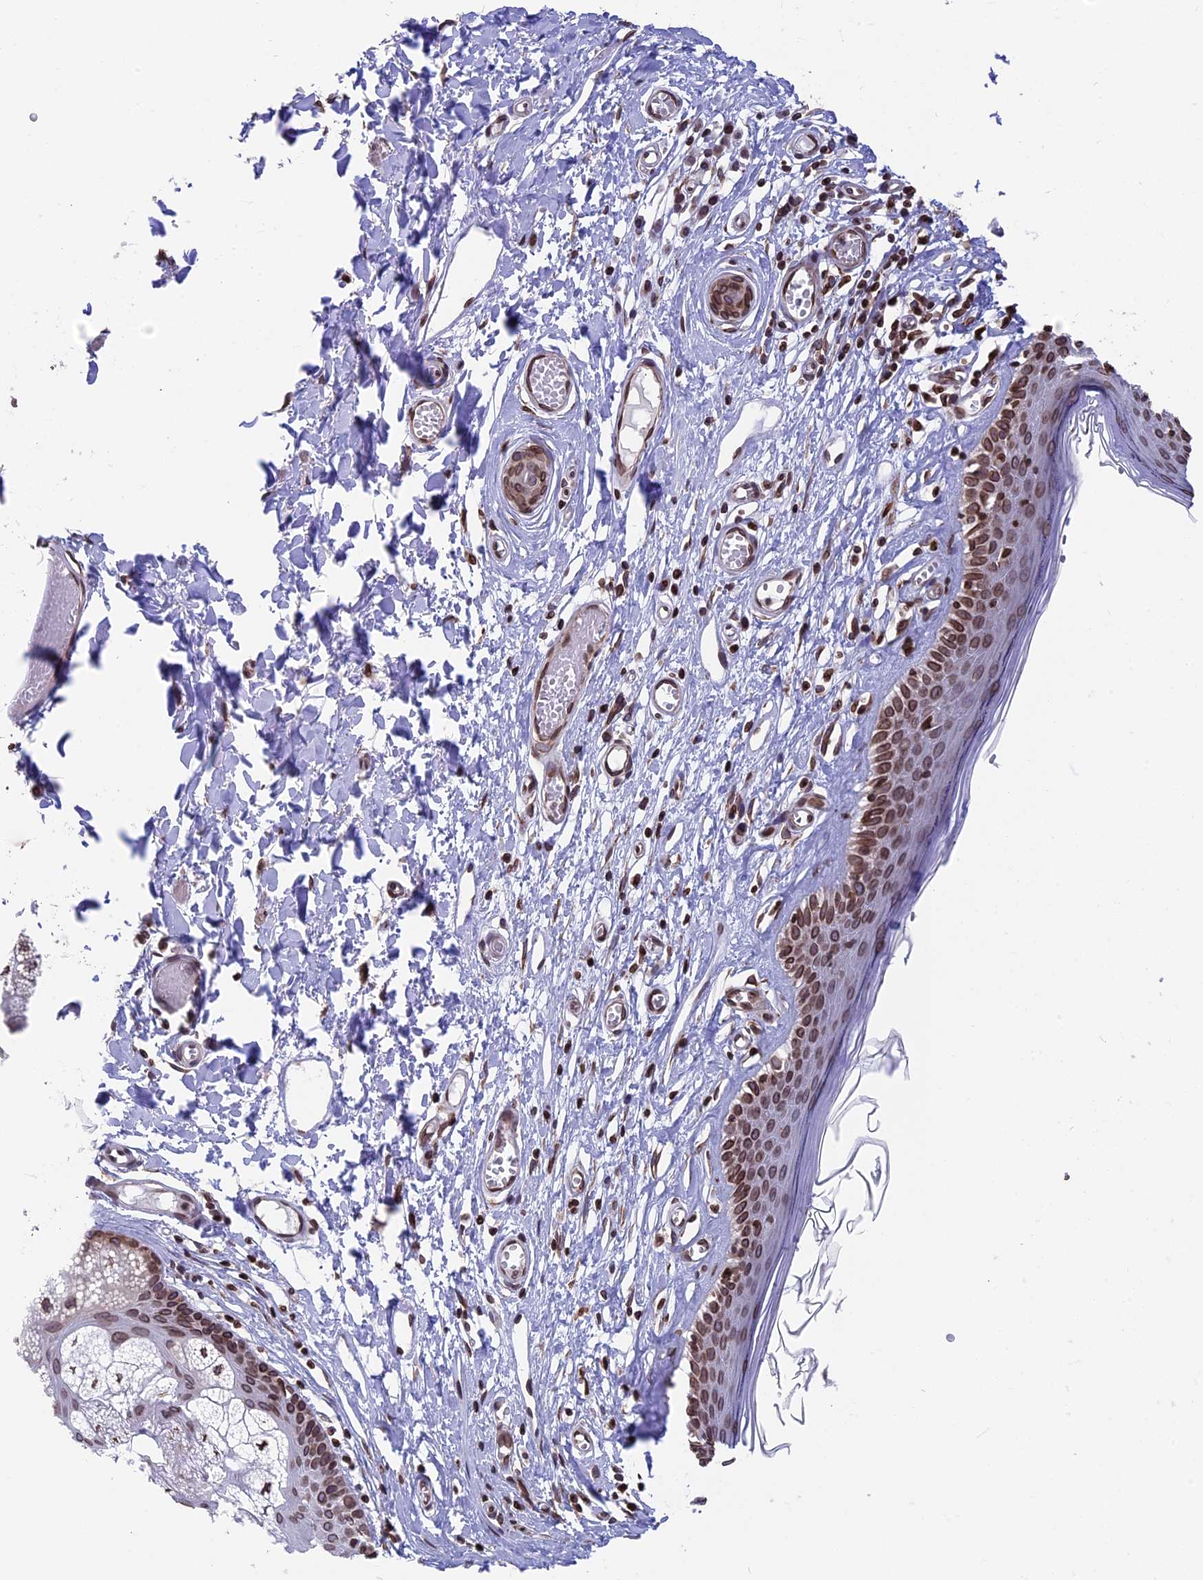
{"staining": {"intensity": "strong", "quantity": "25%-75%", "location": "cytoplasmic/membranous,nuclear"}, "tissue": "skin", "cell_type": "Epidermal cells", "image_type": "normal", "snomed": [{"axis": "morphology", "description": "Normal tissue, NOS"}, {"axis": "topography", "description": "Adipose tissue"}, {"axis": "topography", "description": "Vascular tissue"}, {"axis": "topography", "description": "Vulva"}, {"axis": "topography", "description": "Peripheral nerve tissue"}], "caption": "Epidermal cells display strong cytoplasmic/membranous,nuclear expression in approximately 25%-75% of cells in normal skin.", "gene": "PTCHD4", "patient": {"sex": "female", "age": 86}}